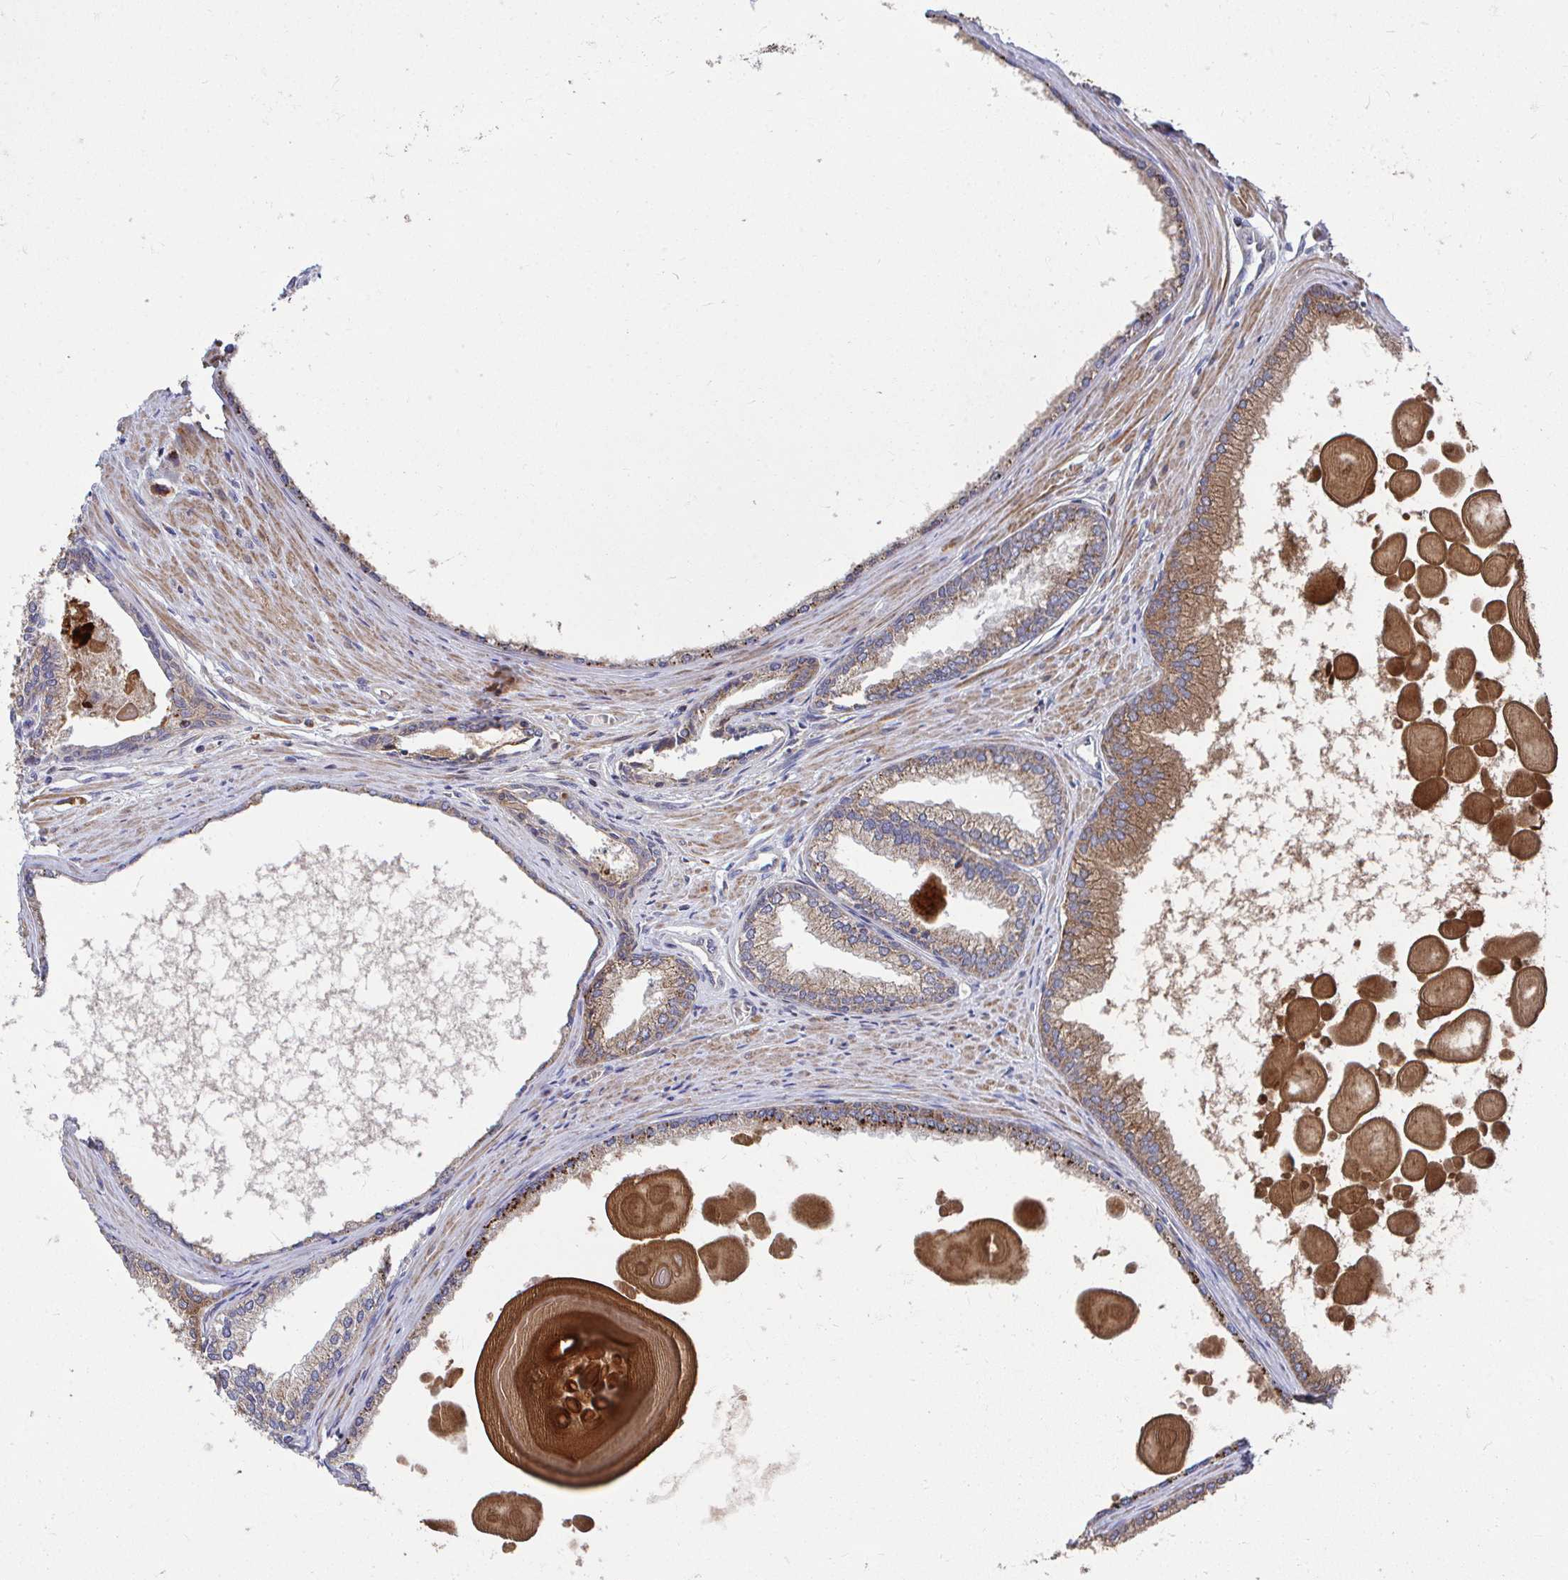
{"staining": {"intensity": "strong", "quantity": ">75%", "location": "cytoplasmic/membranous"}, "tissue": "prostate cancer", "cell_type": "Tumor cells", "image_type": "cancer", "snomed": [{"axis": "morphology", "description": "Adenocarcinoma, Low grade"}, {"axis": "topography", "description": "Prostate"}], "caption": "High-power microscopy captured an IHC histopathology image of prostate low-grade adenocarcinoma, revealing strong cytoplasmic/membranous positivity in about >75% of tumor cells. (brown staining indicates protein expression, while blue staining denotes nuclei).", "gene": "PEX3", "patient": {"sex": "male", "age": 69}}